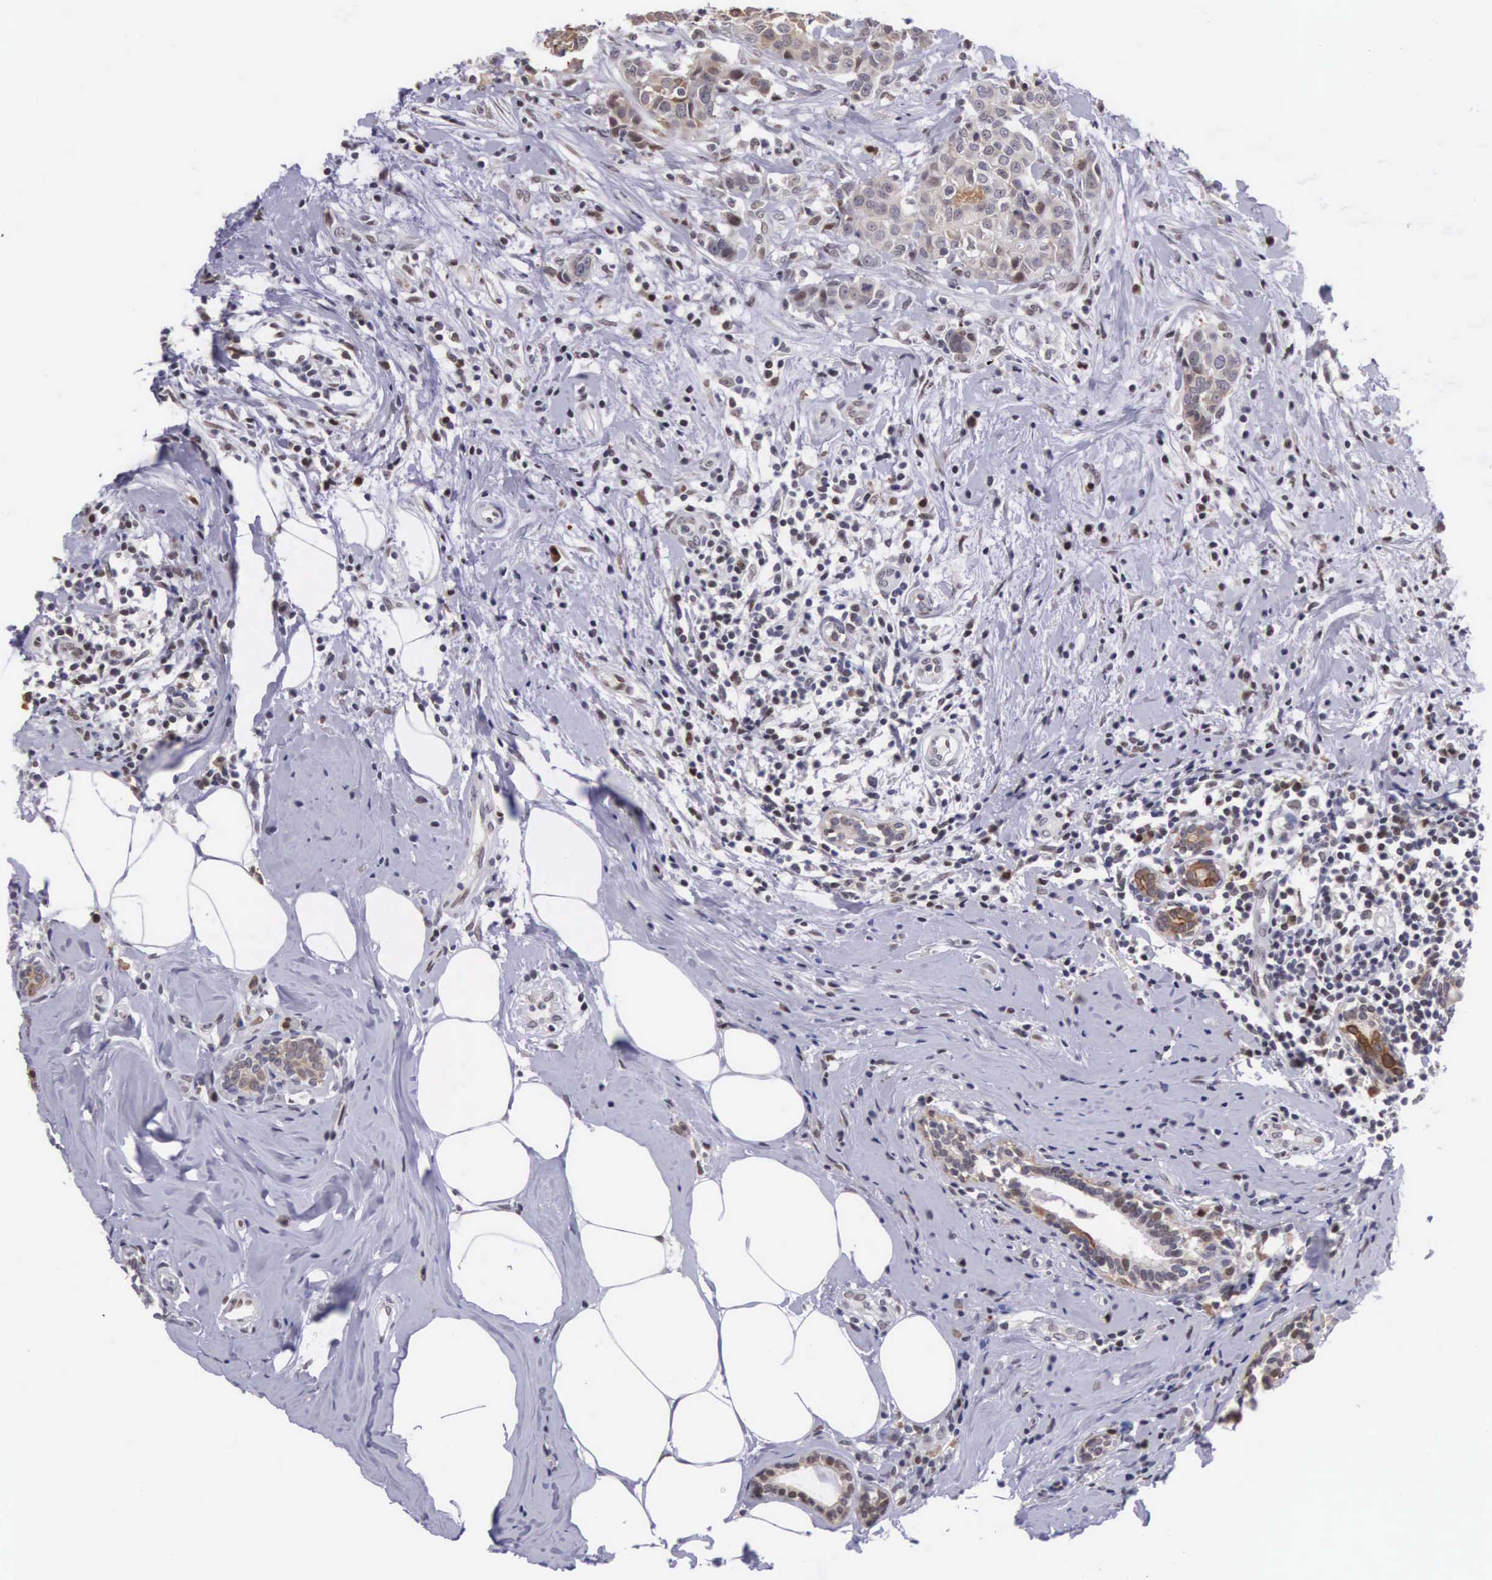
{"staining": {"intensity": "weak", "quantity": "<25%", "location": "cytoplasmic/membranous"}, "tissue": "breast cancer", "cell_type": "Tumor cells", "image_type": "cancer", "snomed": [{"axis": "morphology", "description": "Duct carcinoma"}, {"axis": "topography", "description": "Breast"}], "caption": "This is an IHC histopathology image of breast invasive ductal carcinoma. There is no expression in tumor cells.", "gene": "SLC25A21", "patient": {"sex": "female", "age": 55}}